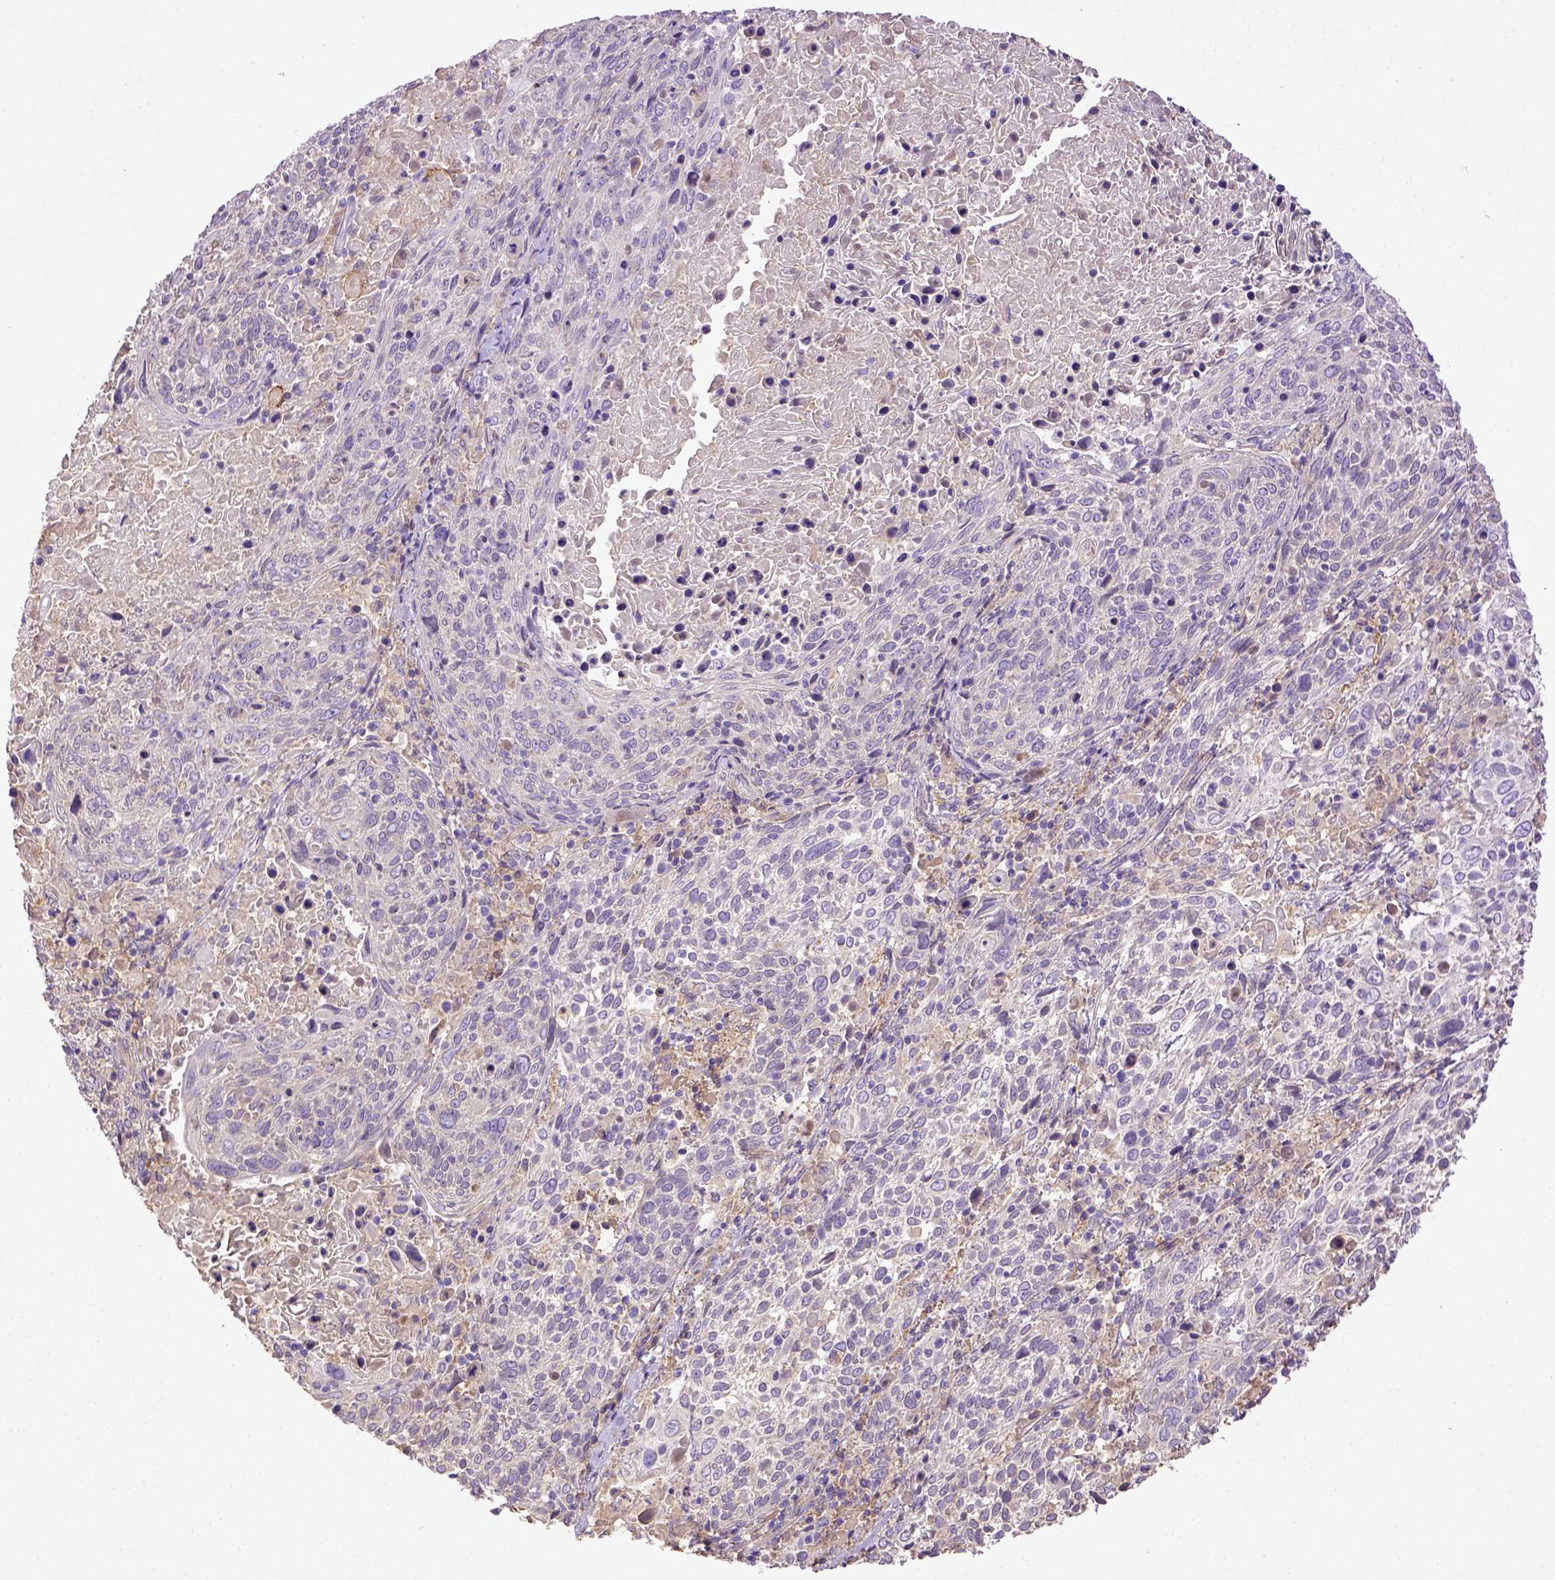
{"staining": {"intensity": "negative", "quantity": "none", "location": "none"}, "tissue": "cervical cancer", "cell_type": "Tumor cells", "image_type": "cancer", "snomed": [{"axis": "morphology", "description": "Squamous cell carcinoma, NOS"}, {"axis": "topography", "description": "Cervix"}], "caption": "Tumor cells show no significant positivity in squamous cell carcinoma (cervical).", "gene": "DEPDC1B", "patient": {"sex": "female", "age": 61}}